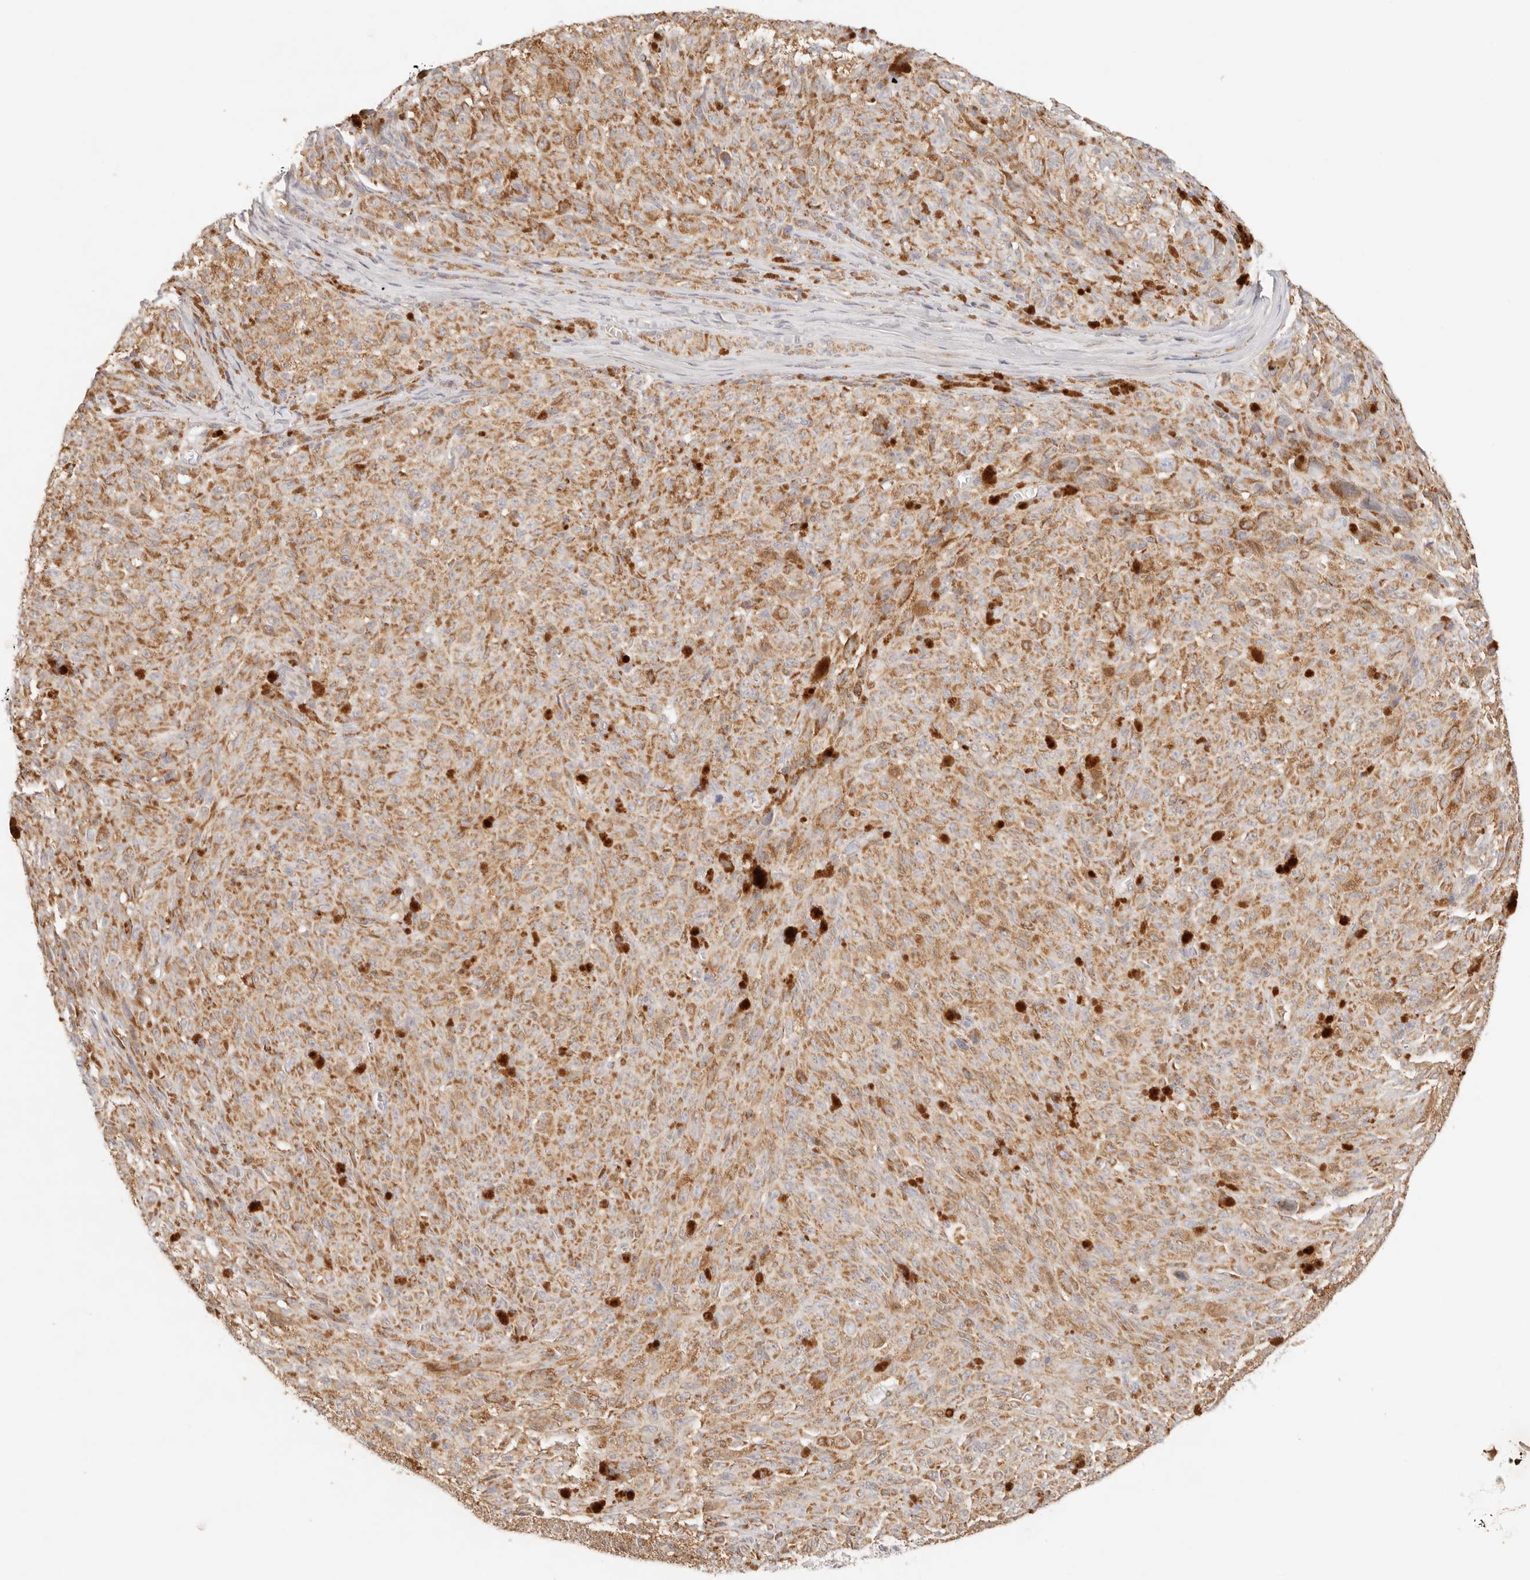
{"staining": {"intensity": "moderate", "quantity": ">75%", "location": "cytoplasmic/membranous"}, "tissue": "melanoma", "cell_type": "Tumor cells", "image_type": "cancer", "snomed": [{"axis": "morphology", "description": "Malignant melanoma, NOS"}, {"axis": "topography", "description": "Skin"}], "caption": "Tumor cells demonstrate medium levels of moderate cytoplasmic/membranous positivity in about >75% of cells in melanoma.", "gene": "COA6", "patient": {"sex": "female", "age": 82}}